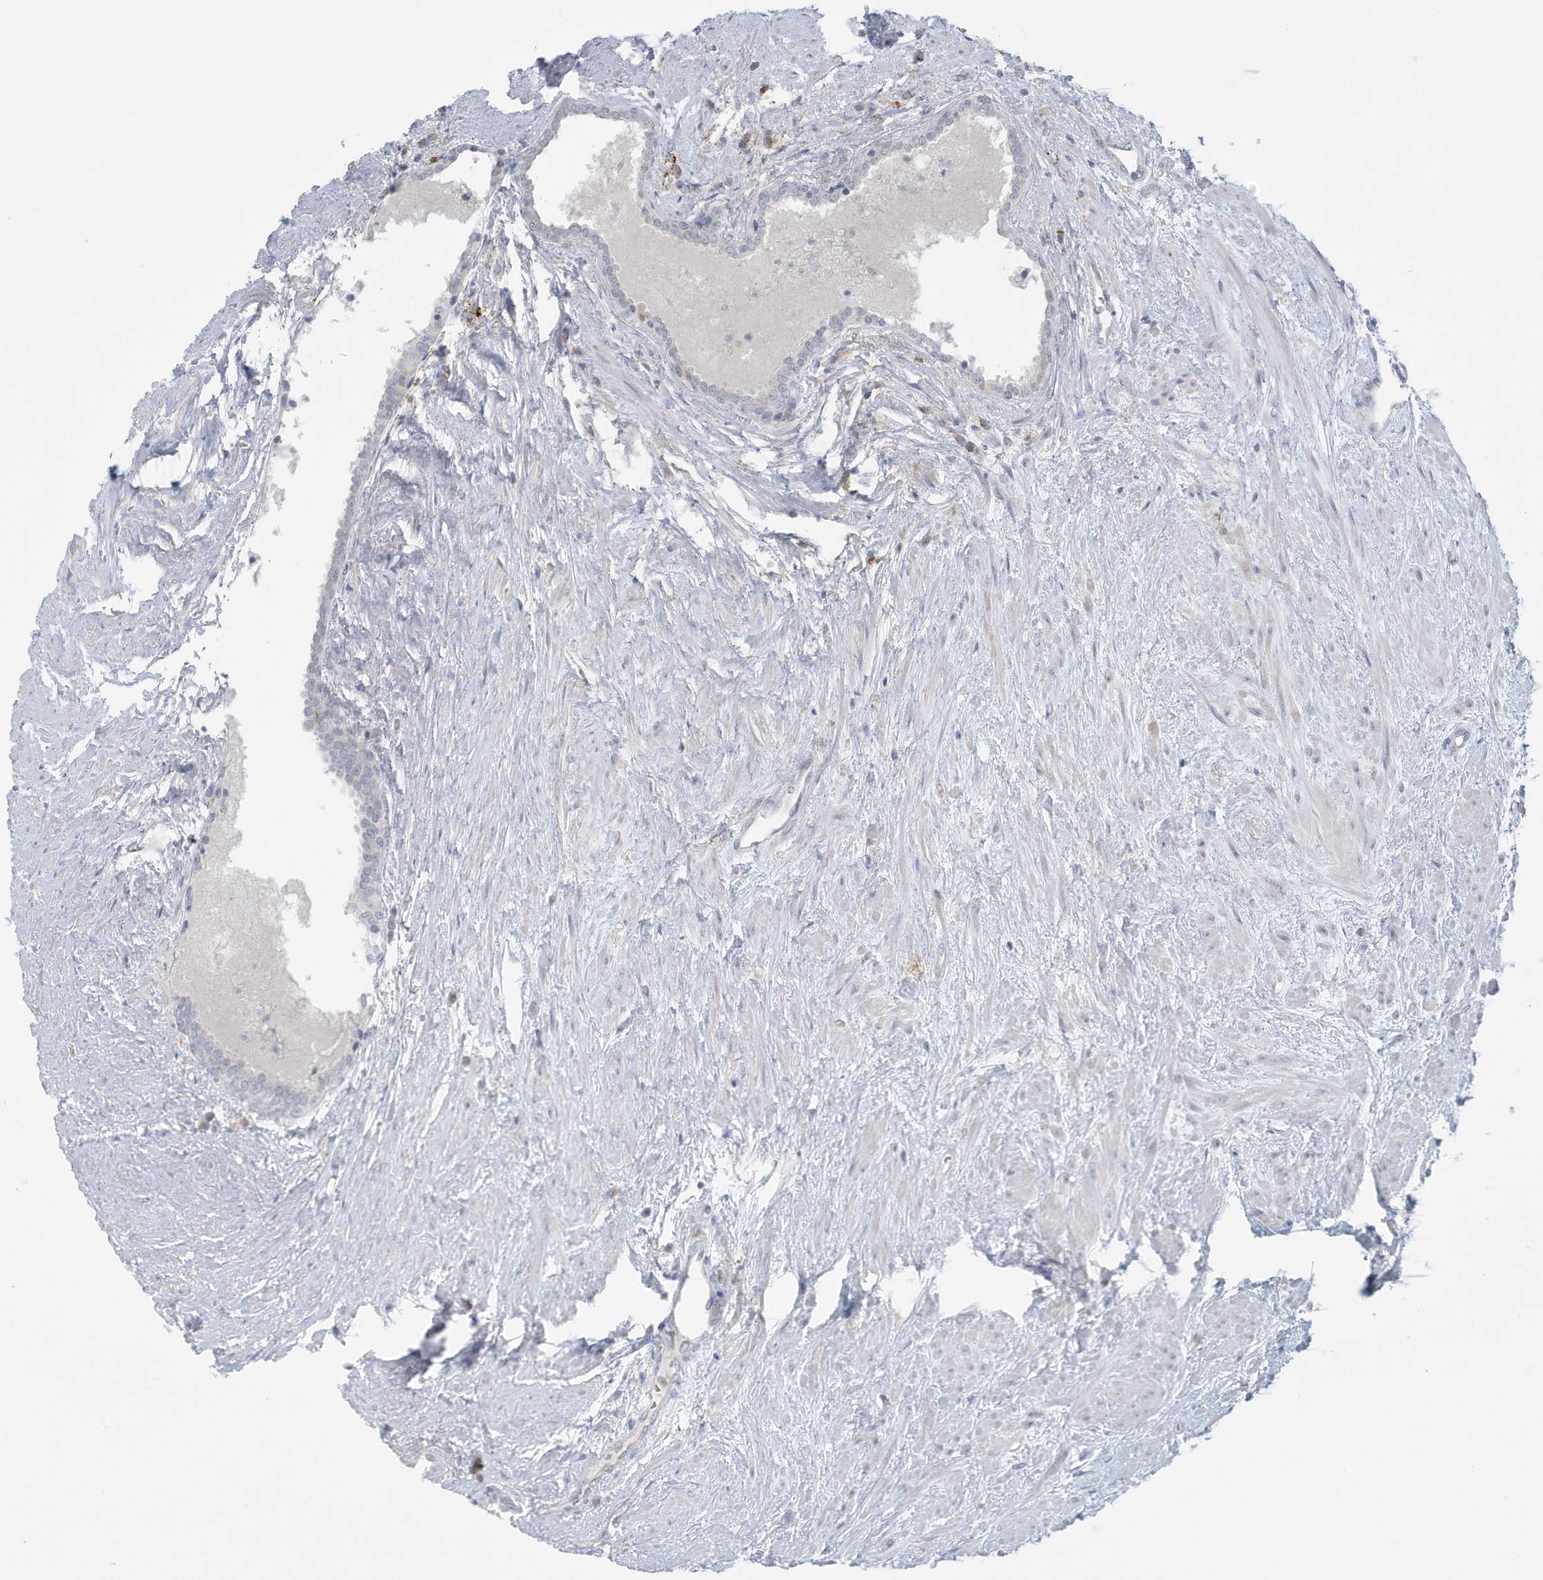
{"staining": {"intensity": "negative", "quantity": "none", "location": "none"}, "tissue": "prostate cancer", "cell_type": "Tumor cells", "image_type": "cancer", "snomed": [{"axis": "morphology", "description": "Adenocarcinoma, High grade"}, {"axis": "topography", "description": "Prostate"}], "caption": "Photomicrograph shows no significant protein expression in tumor cells of prostate high-grade adenocarcinoma.", "gene": "HERC6", "patient": {"sex": "male", "age": 61}}